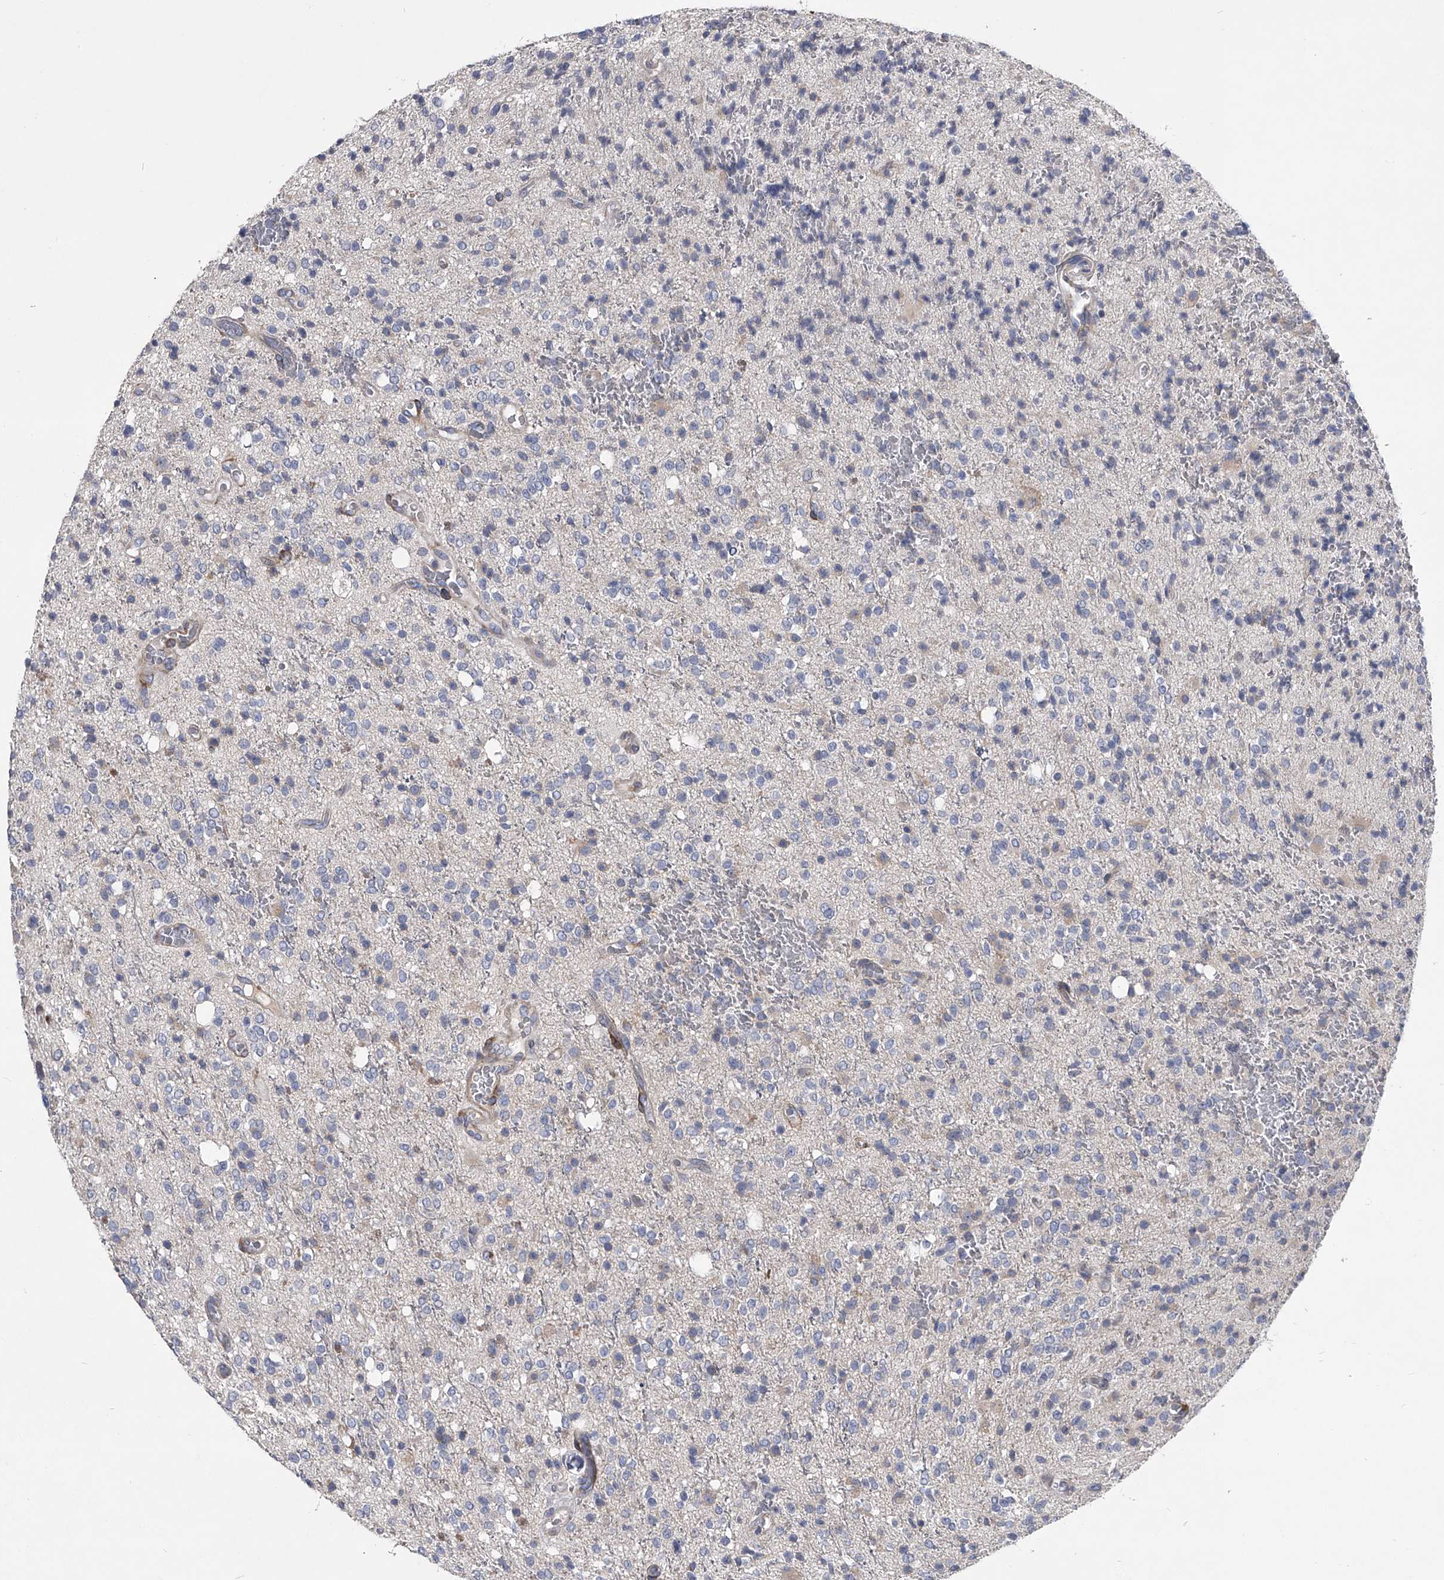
{"staining": {"intensity": "negative", "quantity": "none", "location": "none"}, "tissue": "glioma", "cell_type": "Tumor cells", "image_type": "cancer", "snomed": [{"axis": "morphology", "description": "Glioma, malignant, High grade"}, {"axis": "topography", "description": "Brain"}], "caption": "A high-resolution micrograph shows IHC staining of glioma, which shows no significant staining in tumor cells.", "gene": "CCR4", "patient": {"sex": "male", "age": 34}}